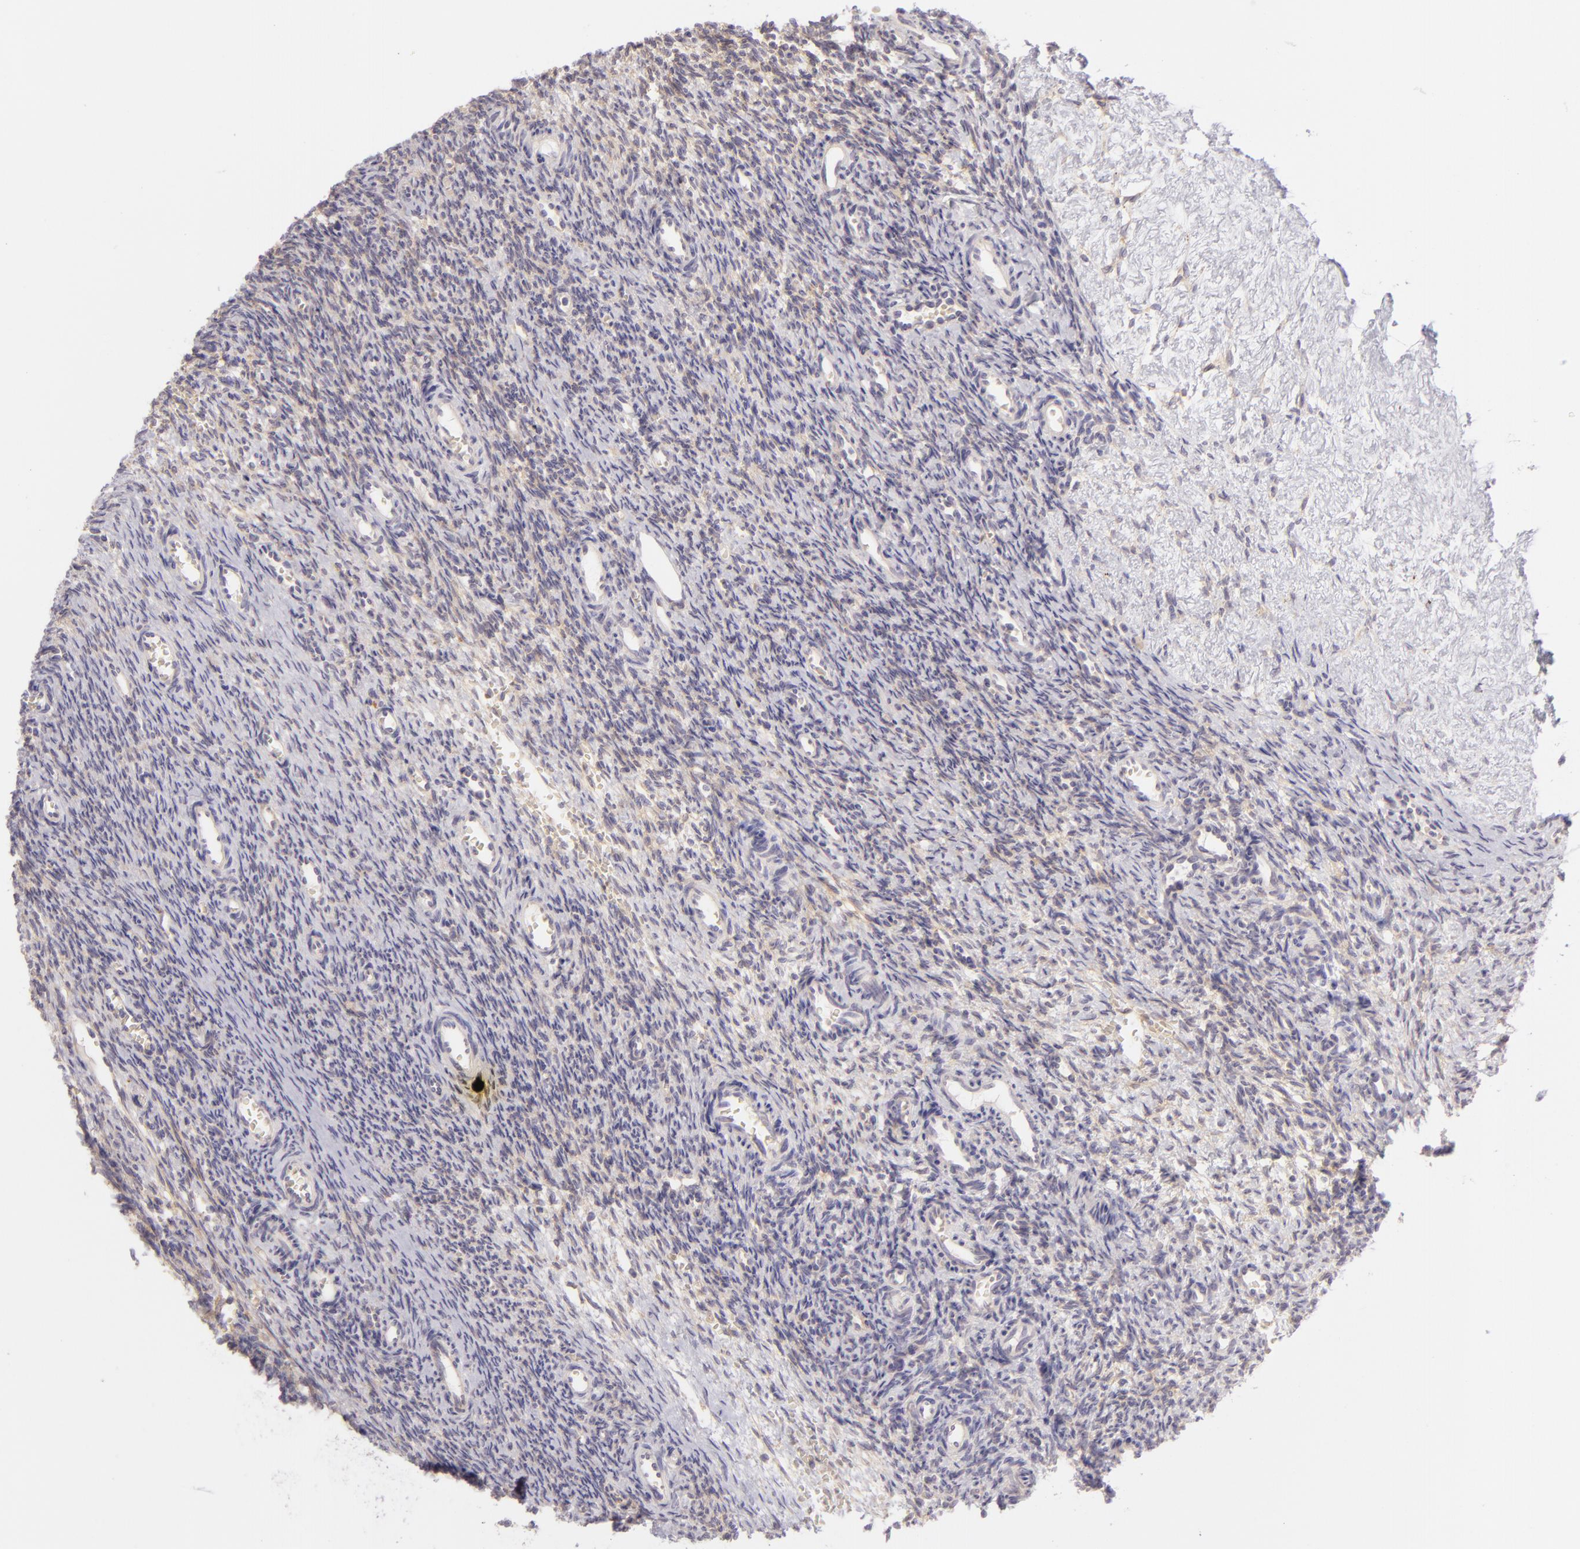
{"staining": {"intensity": "negative", "quantity": "none", "location": "none"}, "tissue": "ovary", "cell_type": "Follicle cells", "image_type": "normal", "snomed": [{"axis": "morphology", "description": "Normal tissue, NOS"}, {"axis": "topography", "description": "Ovary"}], "caption": "An IHC histopathology image of normal ovary is shown. There is no staining in follicle cells of ovary.", "gene": "ZC3H7B", "patient": {"sex": "female", "age": 39}}